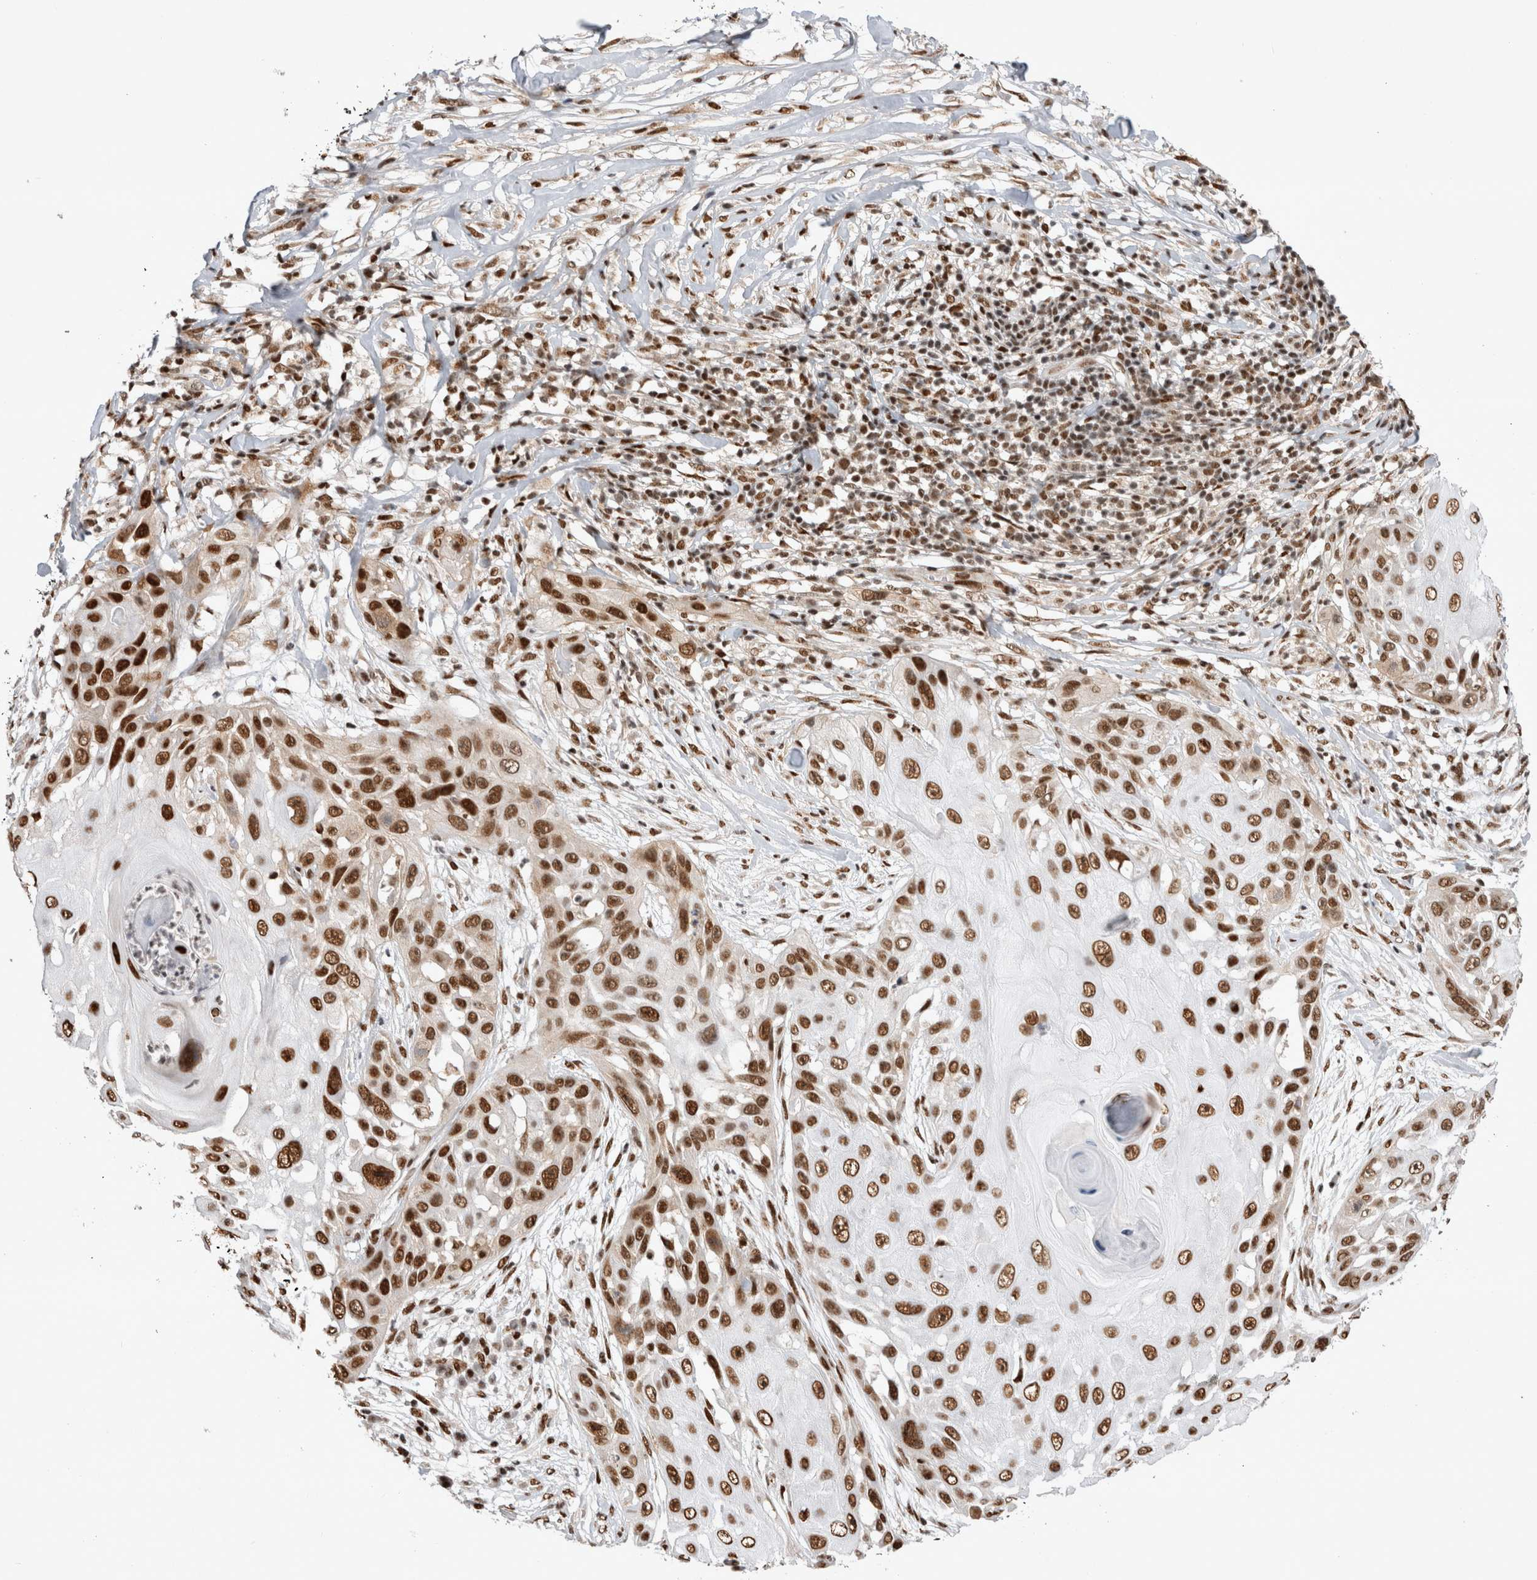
{"staining": {"intensity": "strong", "quantity": ">75%", "location": "nuclear"}, "tissue": "skin cancer", "cell_type": "Tumor cells", "image_type": "cancer", "snomed": [{"axis": "morphology", "description": "Squamous cell carcinoma, NOS"}, {"axis": "topography", "description": "Skin"}], "caption": "This is an image of IHC staining of squamous cell carcinoma (skin), which shows strong expression in the nuclear of tumor cells.", "gene": "EYA2", "patient": {"sex": "female", "age": 44}}